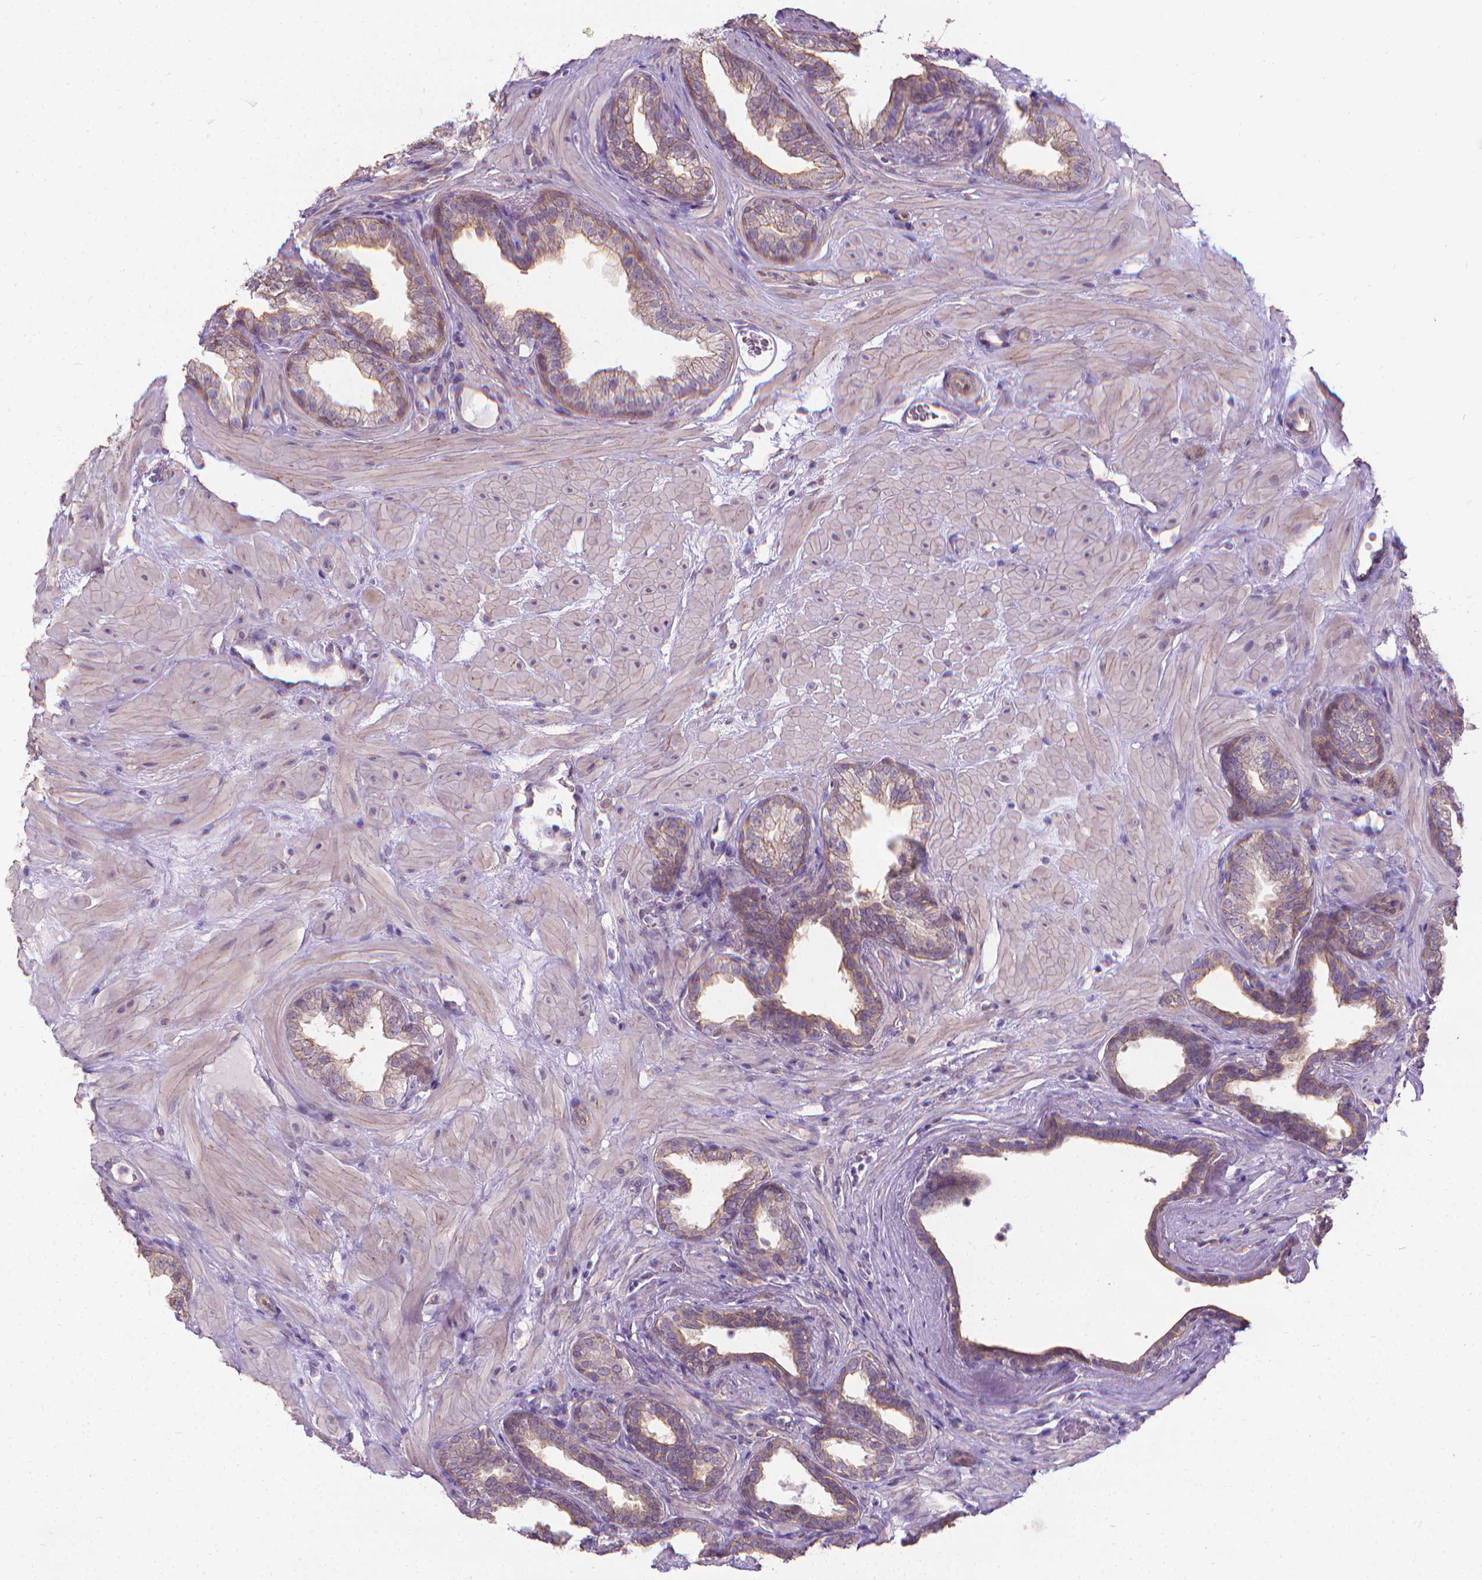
{"staining": {"intensity": "moderate", "quantity": "25%-75%", "location": "cytoplasmic/membranous"}, "tissue": "prostate", "cell_type": "Glandular cells", "image_type": "normal", "snomed": [{"axis": "morphology", "description": "Normal tissue, NOS"}, {"axis": "topography", "description": "Prostate"}], "caption": "Protein analysis of unremarkable prostate demonstrates moderate cytoplasmic/membranous positivity in approximately 25%-75% of glandular cells.", "gene": "CFAP299", "patient": {"sex": "male", "age": 37}}